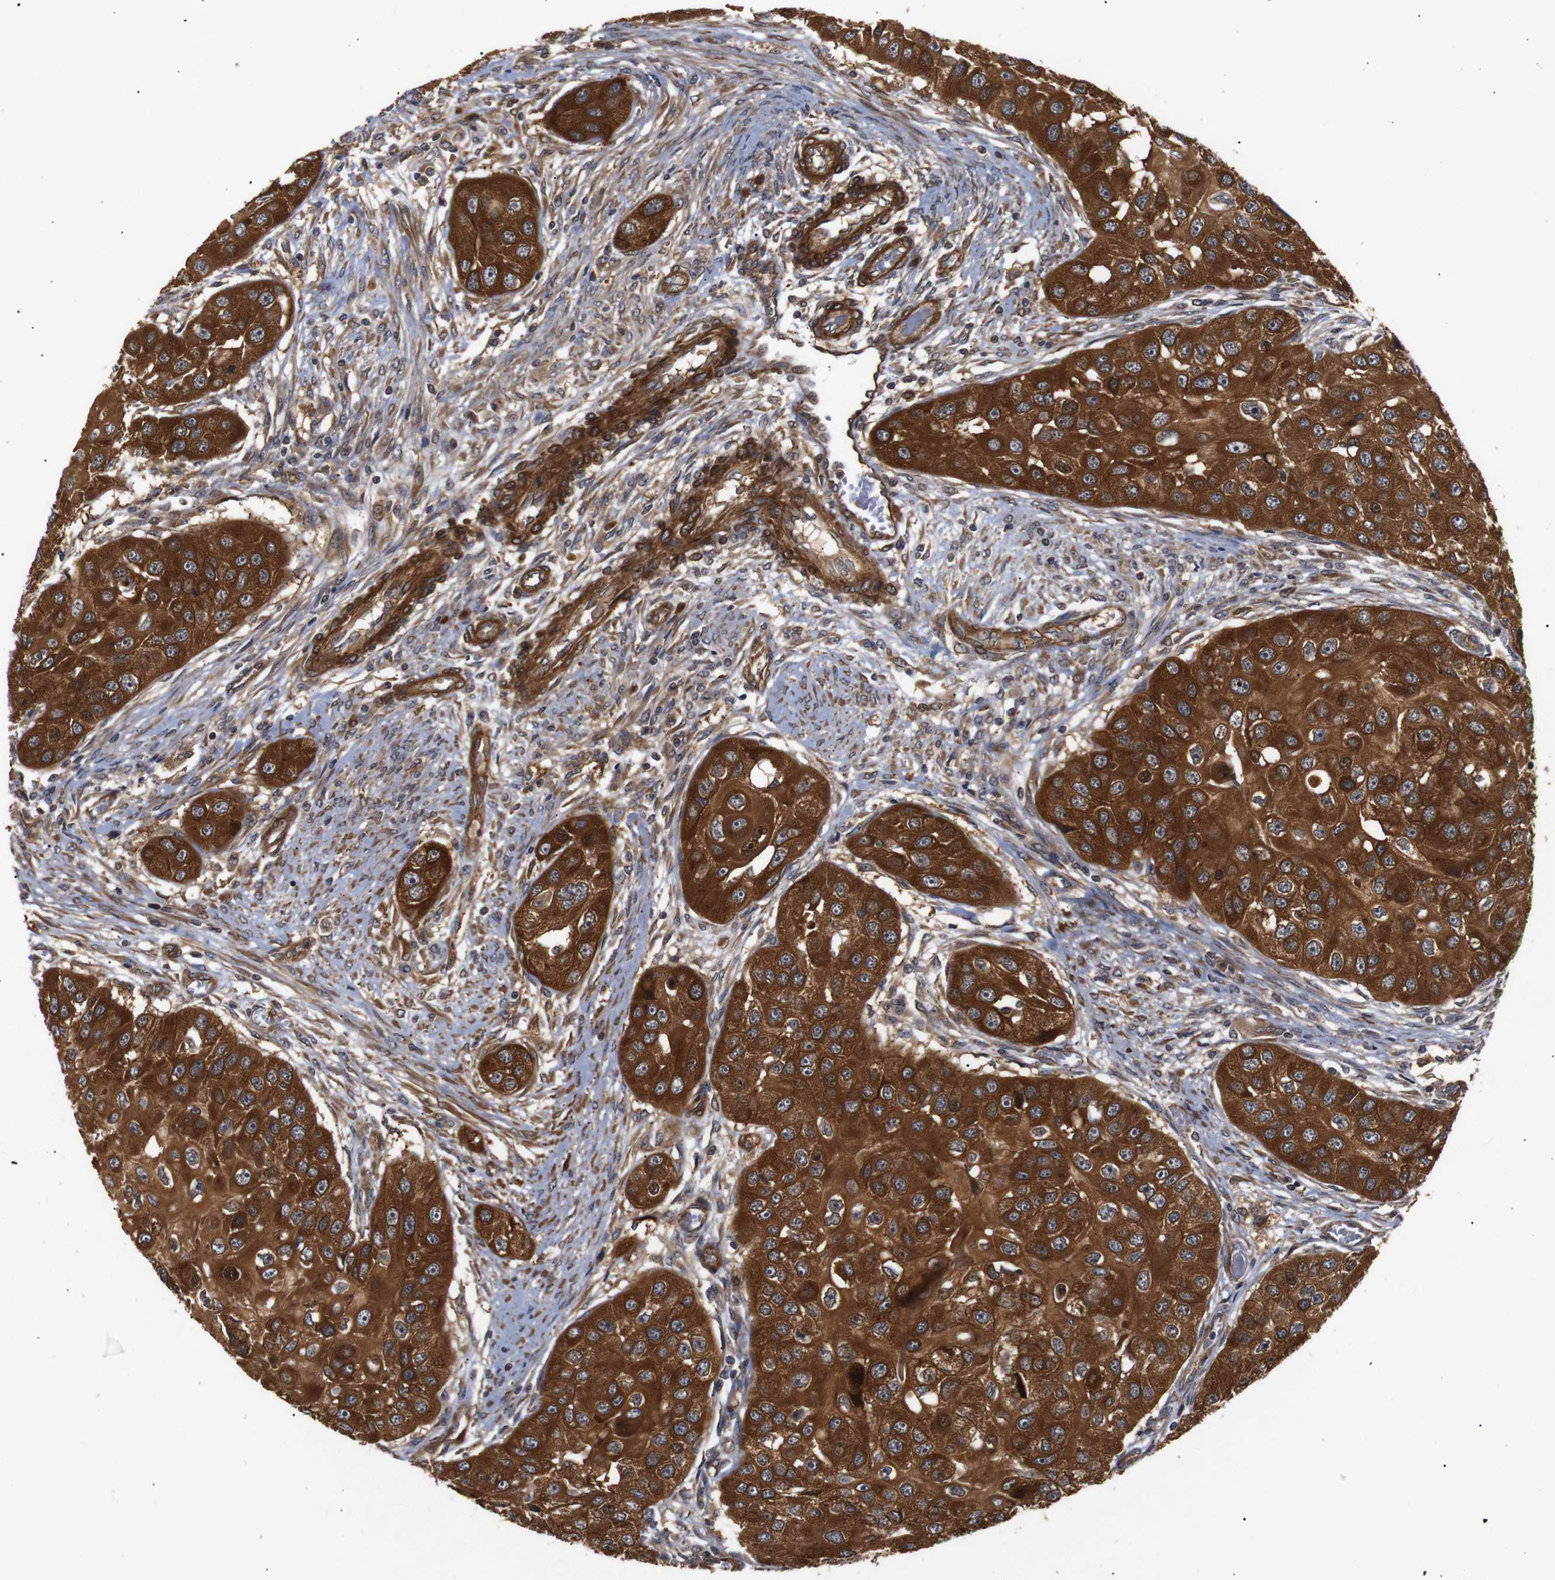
{"staining": {"intensity": "strong", "quantity": ">75%", "location": "cytoplasmic/membranous"}, "tissue": "head and neck cancer", "cell_type": "Tumor cells", "image_type": "cancer", "snomed": [{"axis": "morphology", "description": "Normal tissue, NOS"}, {"axis": "morphology", "description": "Squamous cell carcinoma, NOS"}, {"axis": "topography", "description": "Skeletal muscle"}, {"axis": "topography", "description": "Head-Neck"}], "caption": "Head and neck squamous cell carcinoma stained with a protein marker demonstrates strong staining in tumor cells.", "gene": "PAWR", "patient": {"sex": "male", "age": 51}}